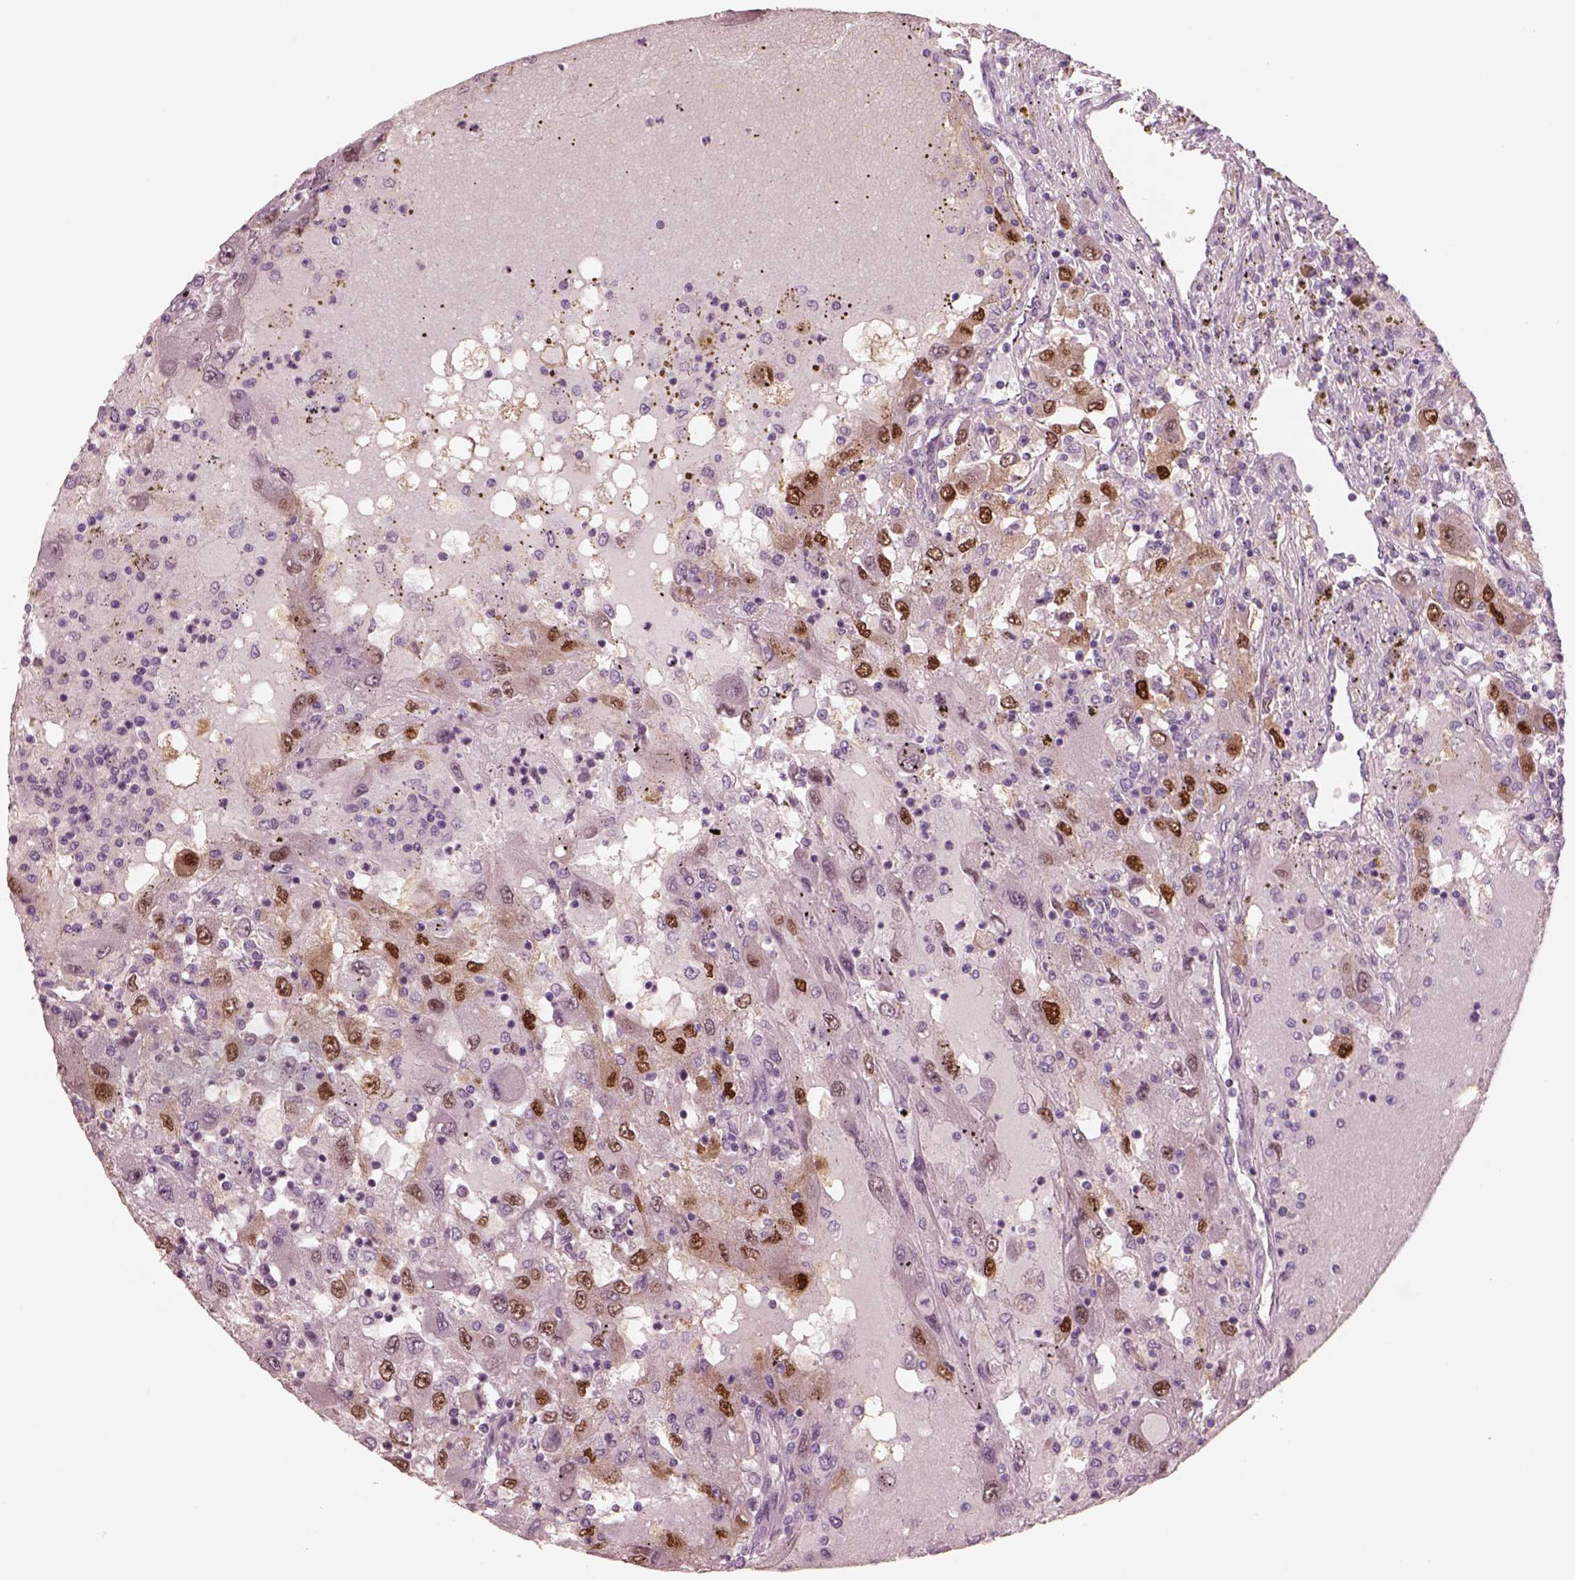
{"staining": {"intensity": "strong", "quantity": ">75%", "location": "nuclear"}, "tissue": "renal cancer", "cell_type": "Tumor cells", "image_type": "cancer", "snomed": [{"axis": "morphology", "description": "Adenocarcinoma, NOS"}, {"axis": "topography", "description": "Kidney"}], "caption": "Strong nuclear staining for a protein is appreciated in approximately >75% of tumor cells of renal cancer using immunohistochemistry (IHC).", "gene": "SOX9", "patient": {"sex": "female", "age": 67}}